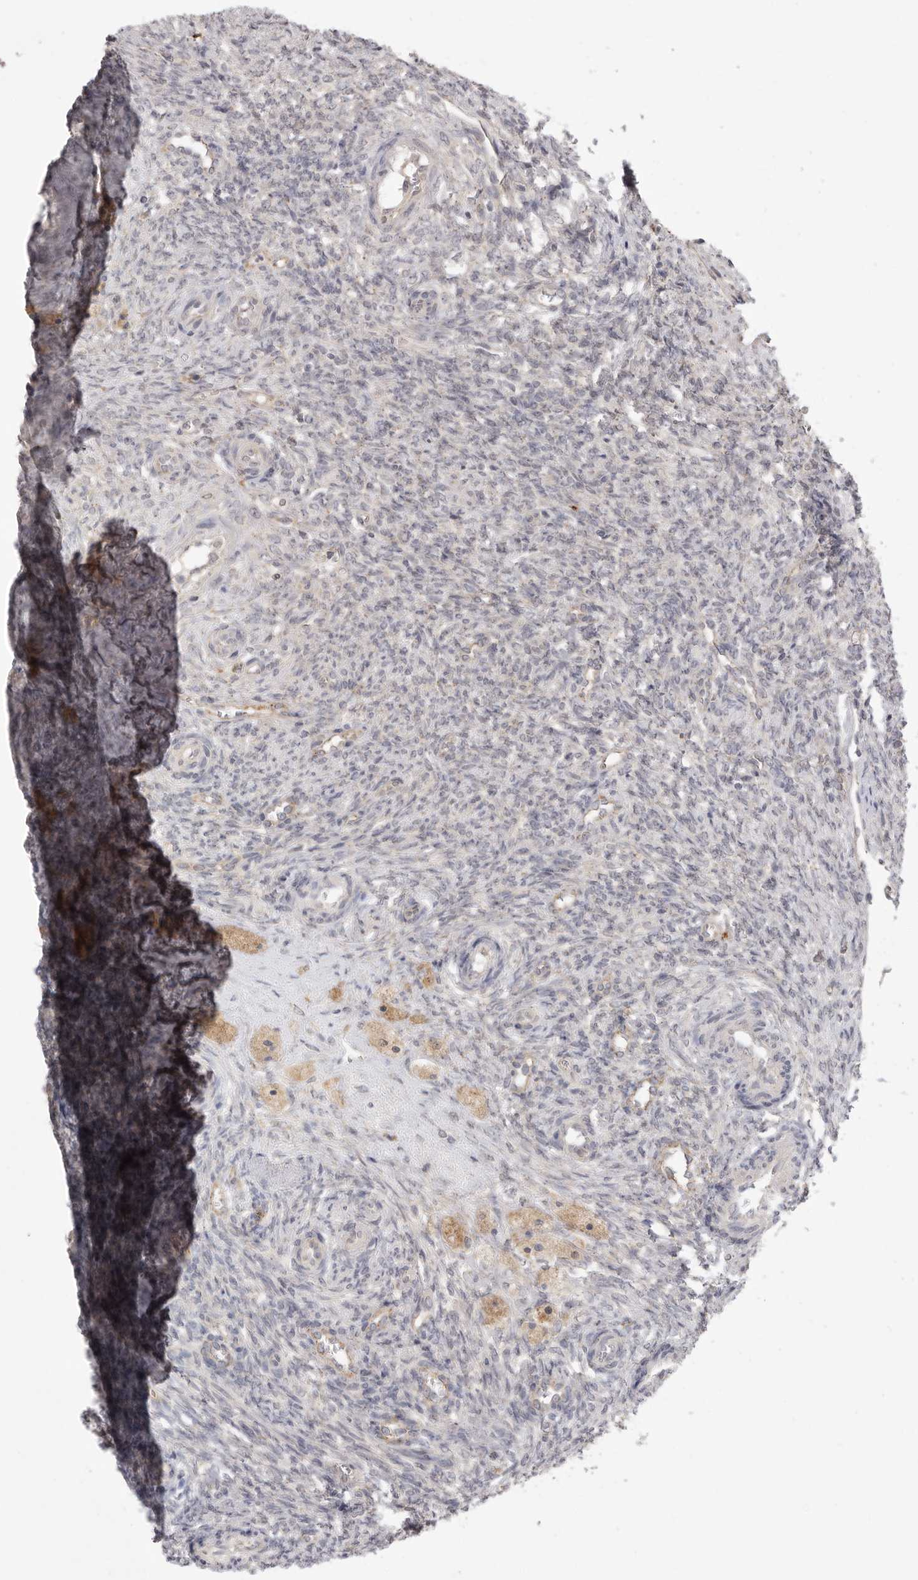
{"staining": {"intensity": "weak", "quantity": ">75%", "location": "cytoplasmic/membranous"}, "tissue": "ovary", "cell_type": "Follicle cells", "image_type": "normal", "snomed": [{"axis": "morphology", "description": "Normal tissue, NOS"}, {"axis": "topography", "description": "Ovary"}], "caption": "An immunohistochemistry (IHC) histopathology image of benign tissue is shown. Protein staining in brown shows weak cytoplasmic/membranous positivity in ovary within follicle cells. The protein is shown in brown color, while the nuclei are stained blue.", "gene": "TLR3", "patient": {"sex": "female", "age": 41}}